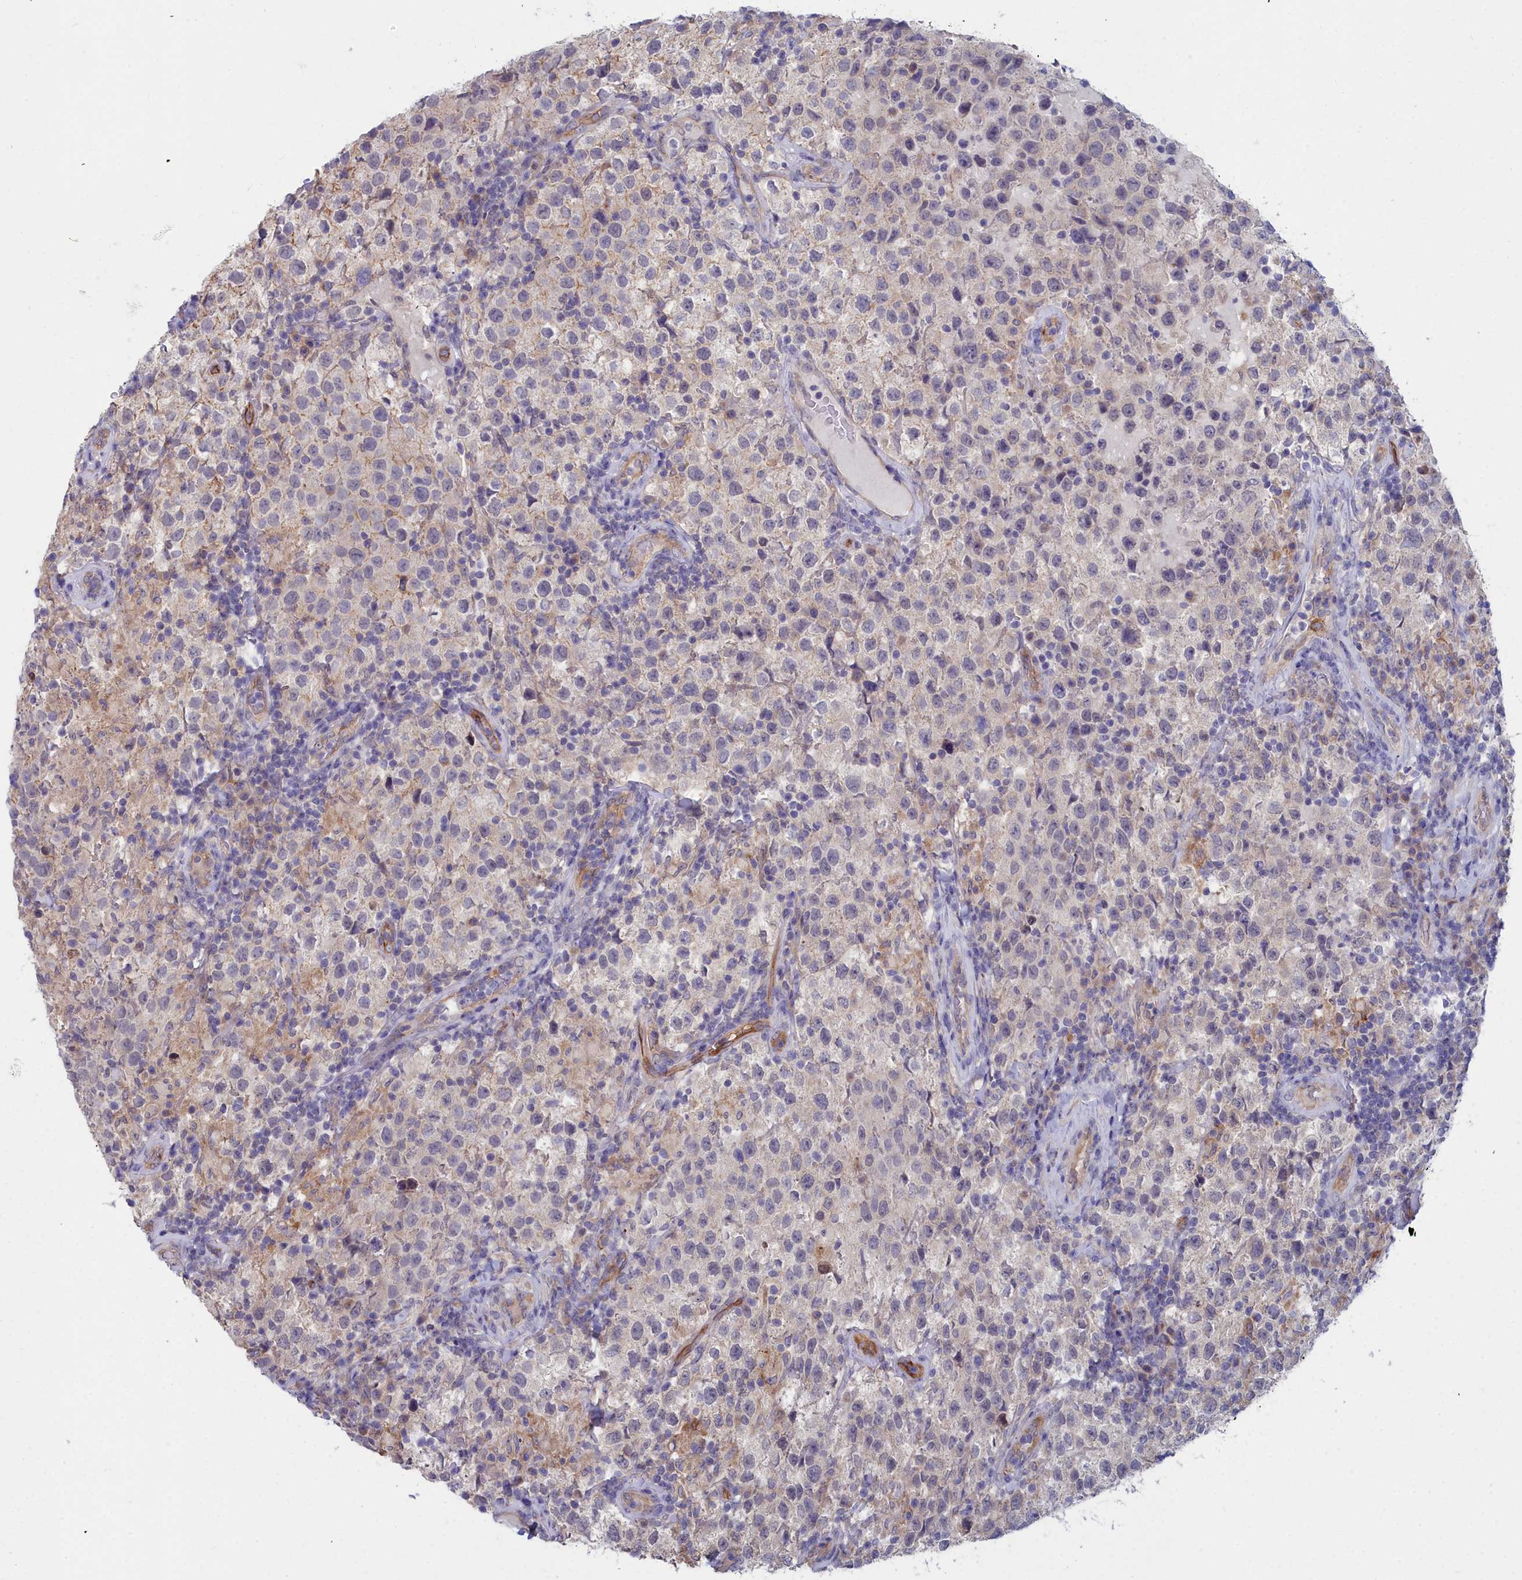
{"staining": {"intensity": "negative", "quantity": "none", "location": "none"}, "tissue": "testis cancer", "cell_type": "Tumor cells", "image_type": "cancer", "snomed": [{"axis": "morphology", "description": "Seminoma, NOS"}, {"axis": "morphology", "description": "Carcinoma, Embryonal, NOS"}, {"axis": "topography", "description": "Testis"}], "caption": "Testis seminoma stained for a protein using IHC exhibits no positivity tumor cells.", "gene": "RDX", "patient": {"sex": "male", "age": 41}}